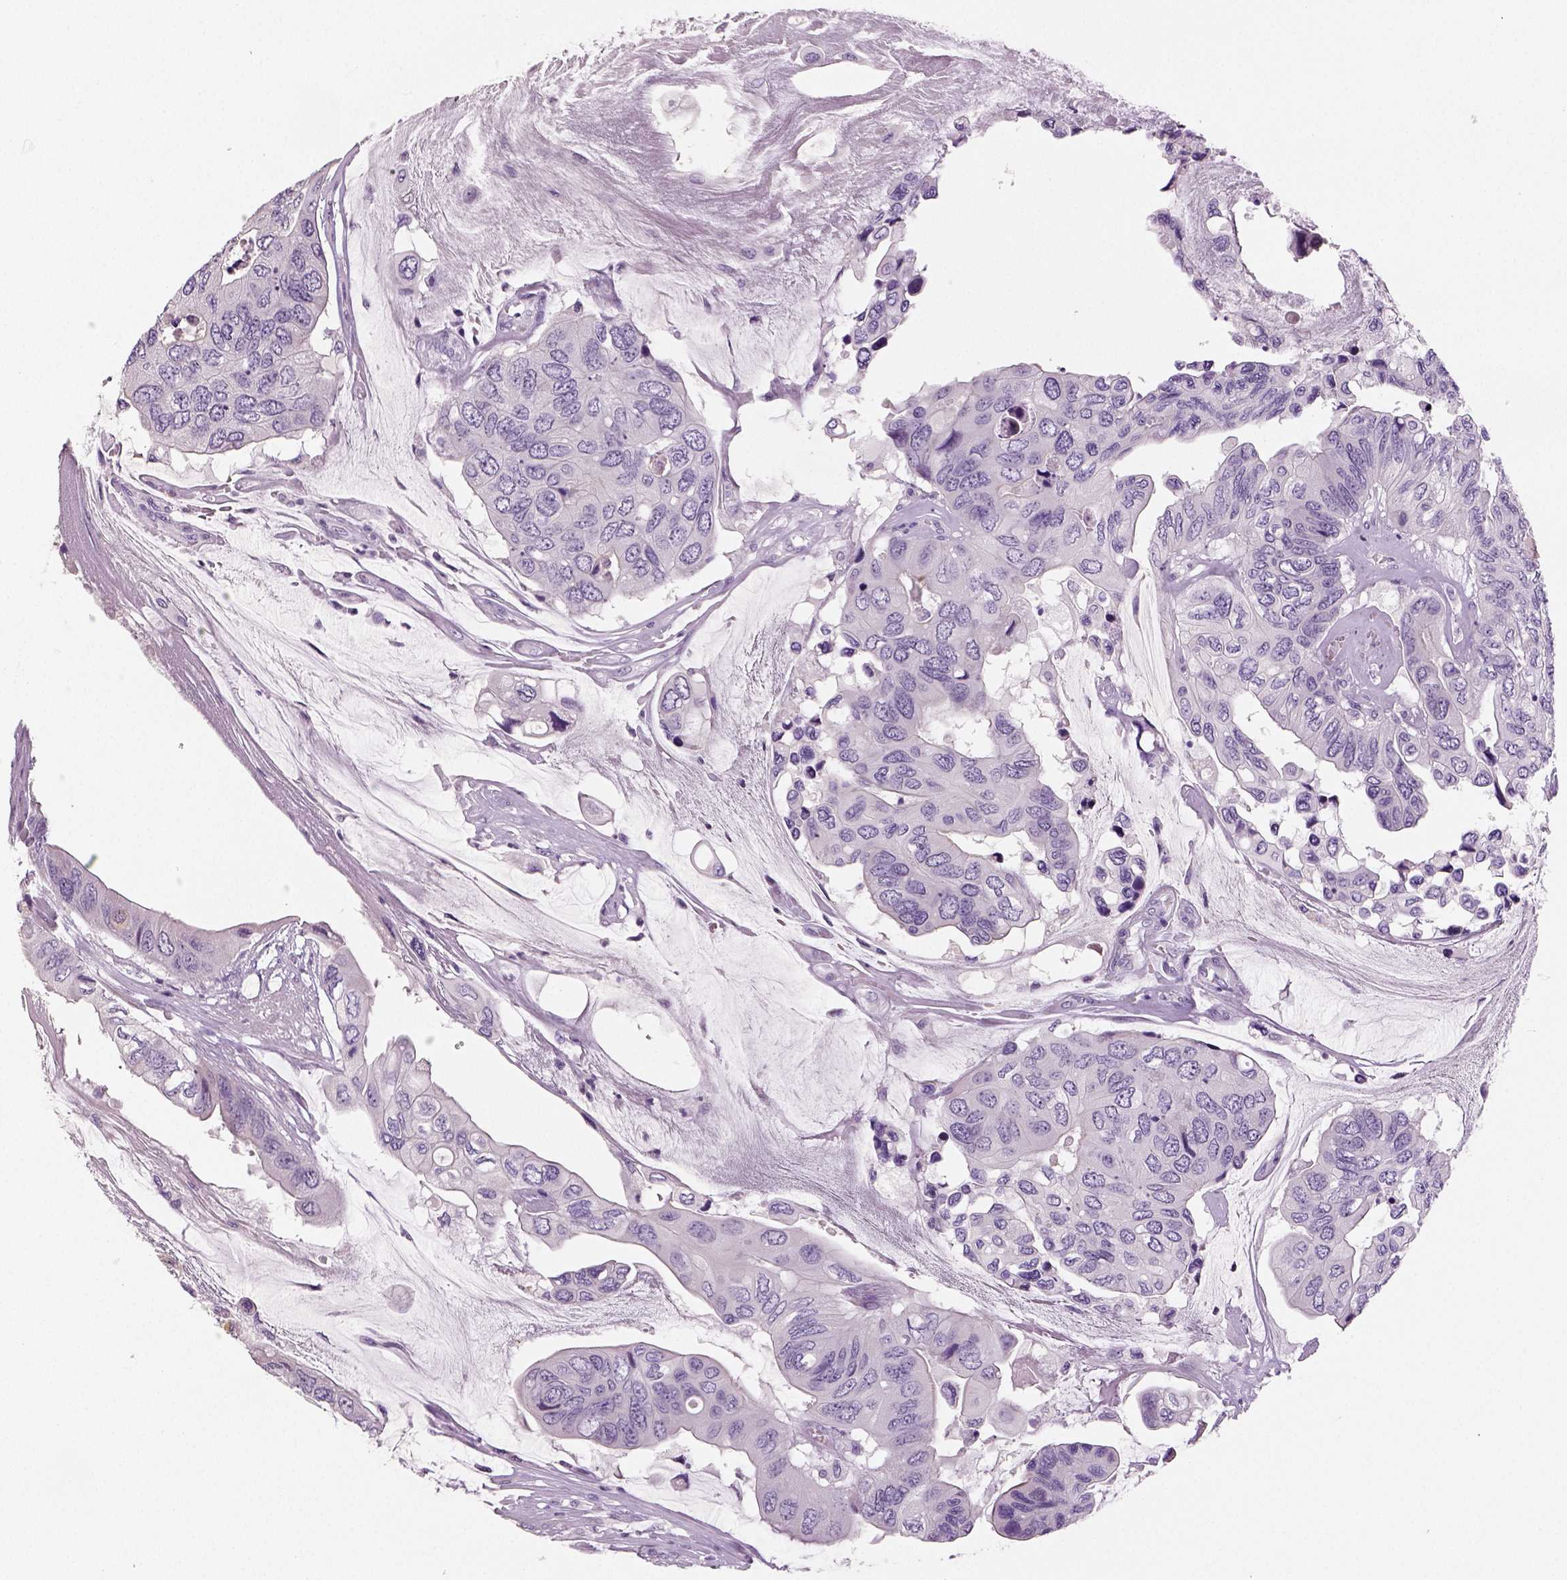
{"staining": {"intensity": "negative", "quantity": "none", "location": "none"}, "tissue": "colorectal cancer", "cell_type": "Tumor cells", "image_type": "cancer", "snomed": [{"axis": "morphology", "description": "Adenocarcinoma, NOS"}, {"axis": "topography", "description": "Rectum"}], "caption": "Tumor cells show no significant positivity in colorectal adenocarcinoma.", "gene": "TSPAN7", "patient": {"sex": "male", "age": 63}}